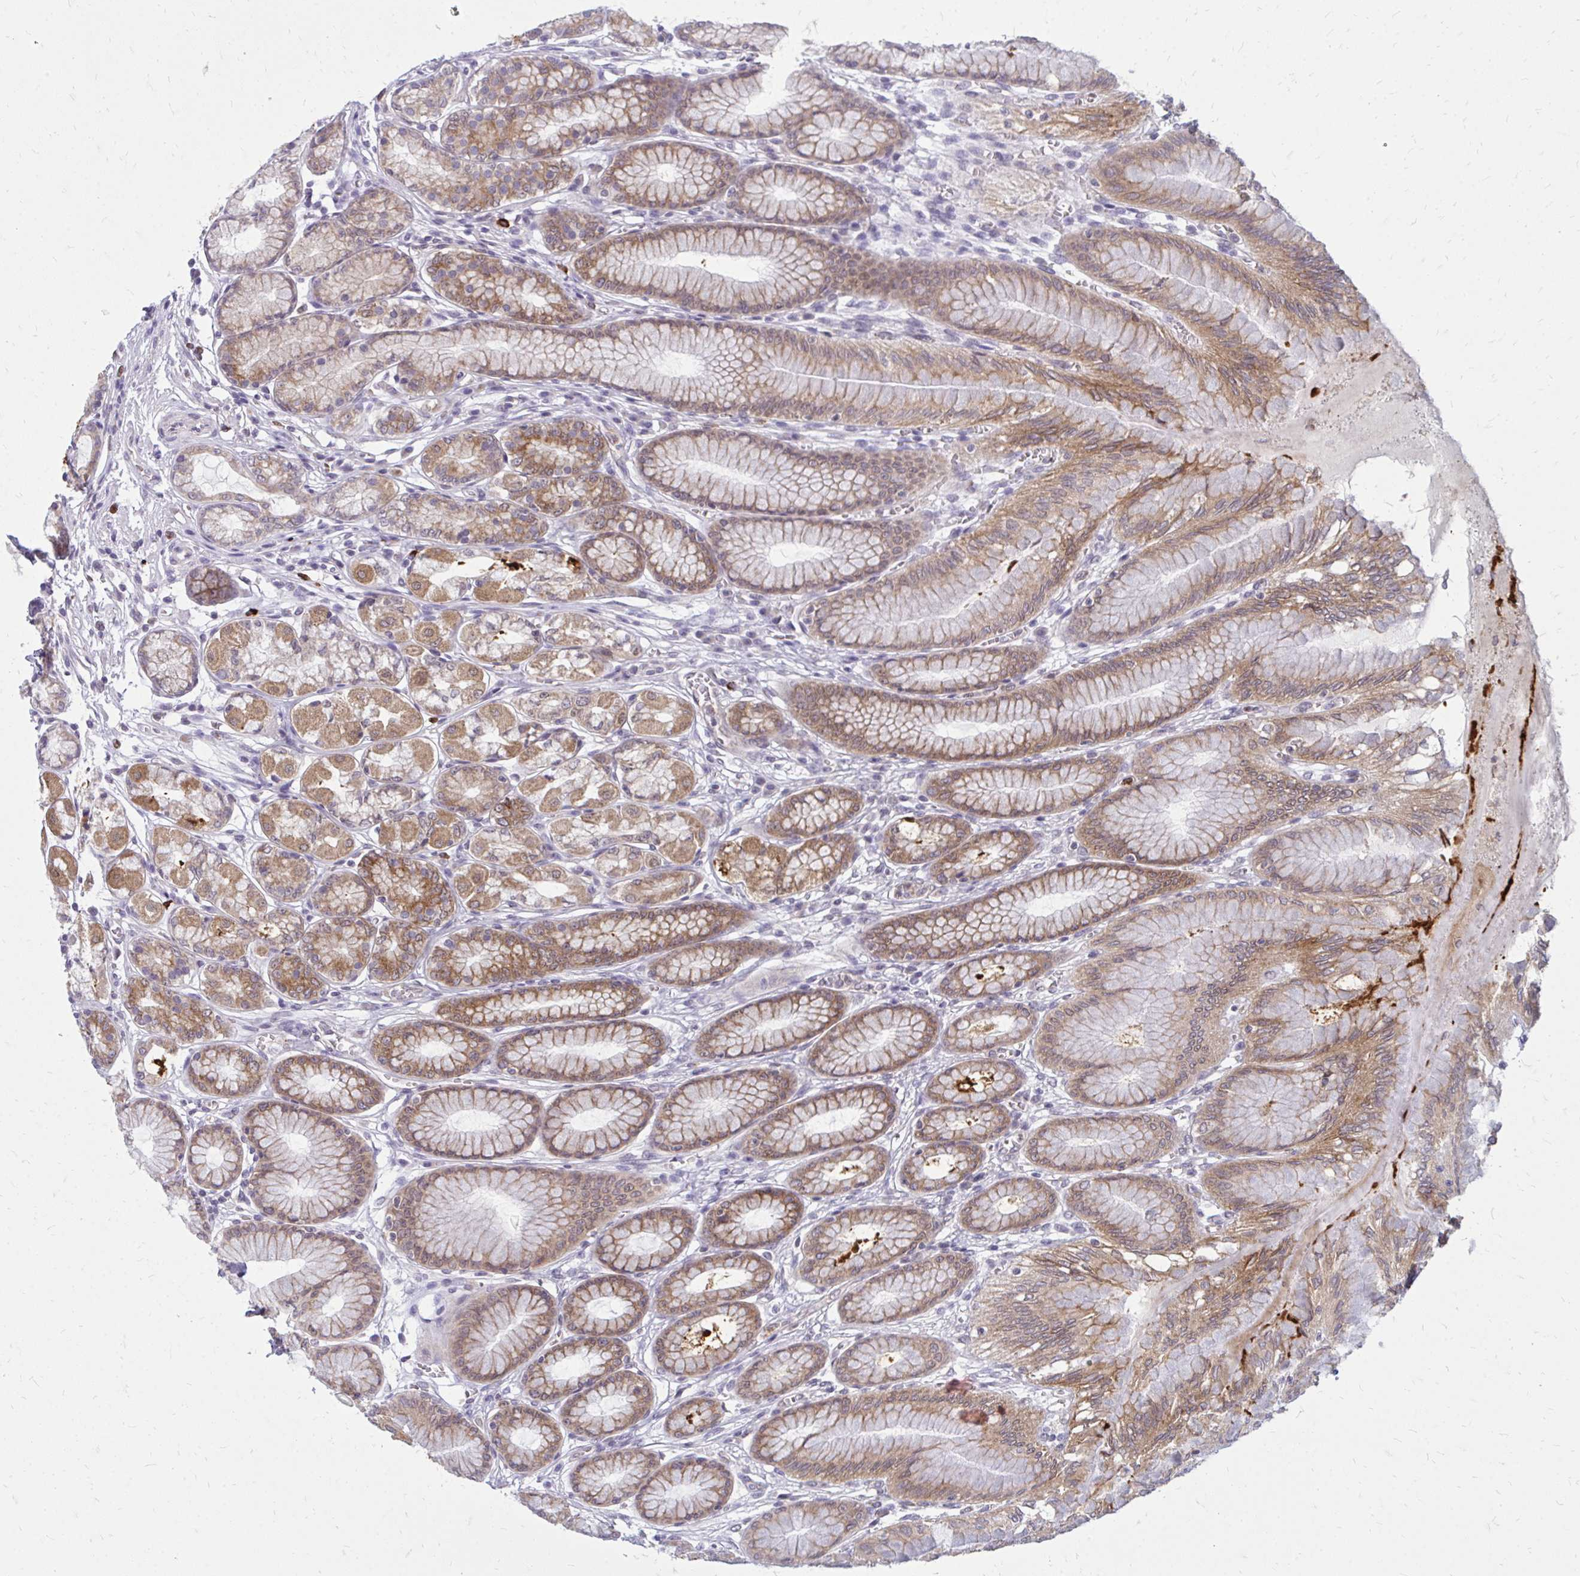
{"staining": {"intensity": "moderate", "quantity": ">75%", "location": "cytoplasmic/membranous,nuclear"}, "tissue": "stomach", "cell_type": "Glandular cells", "image_type": "normal", "snomed": [{"axis": "morphology", "description": "Normal tissue, NOS"}, {"axis": "topography", "description": "Stomach"}, {"axis": "topography", "description": "Stomach, lower"}], "caption": "Glandular cells demonstrate medium levels of moderate cytoplasmic/membranous,nuclear staining in about >75% of cells in unremarkable human stomach.", "gene": "ACSL5", "patient": {"sex": "male", "age": 76}}